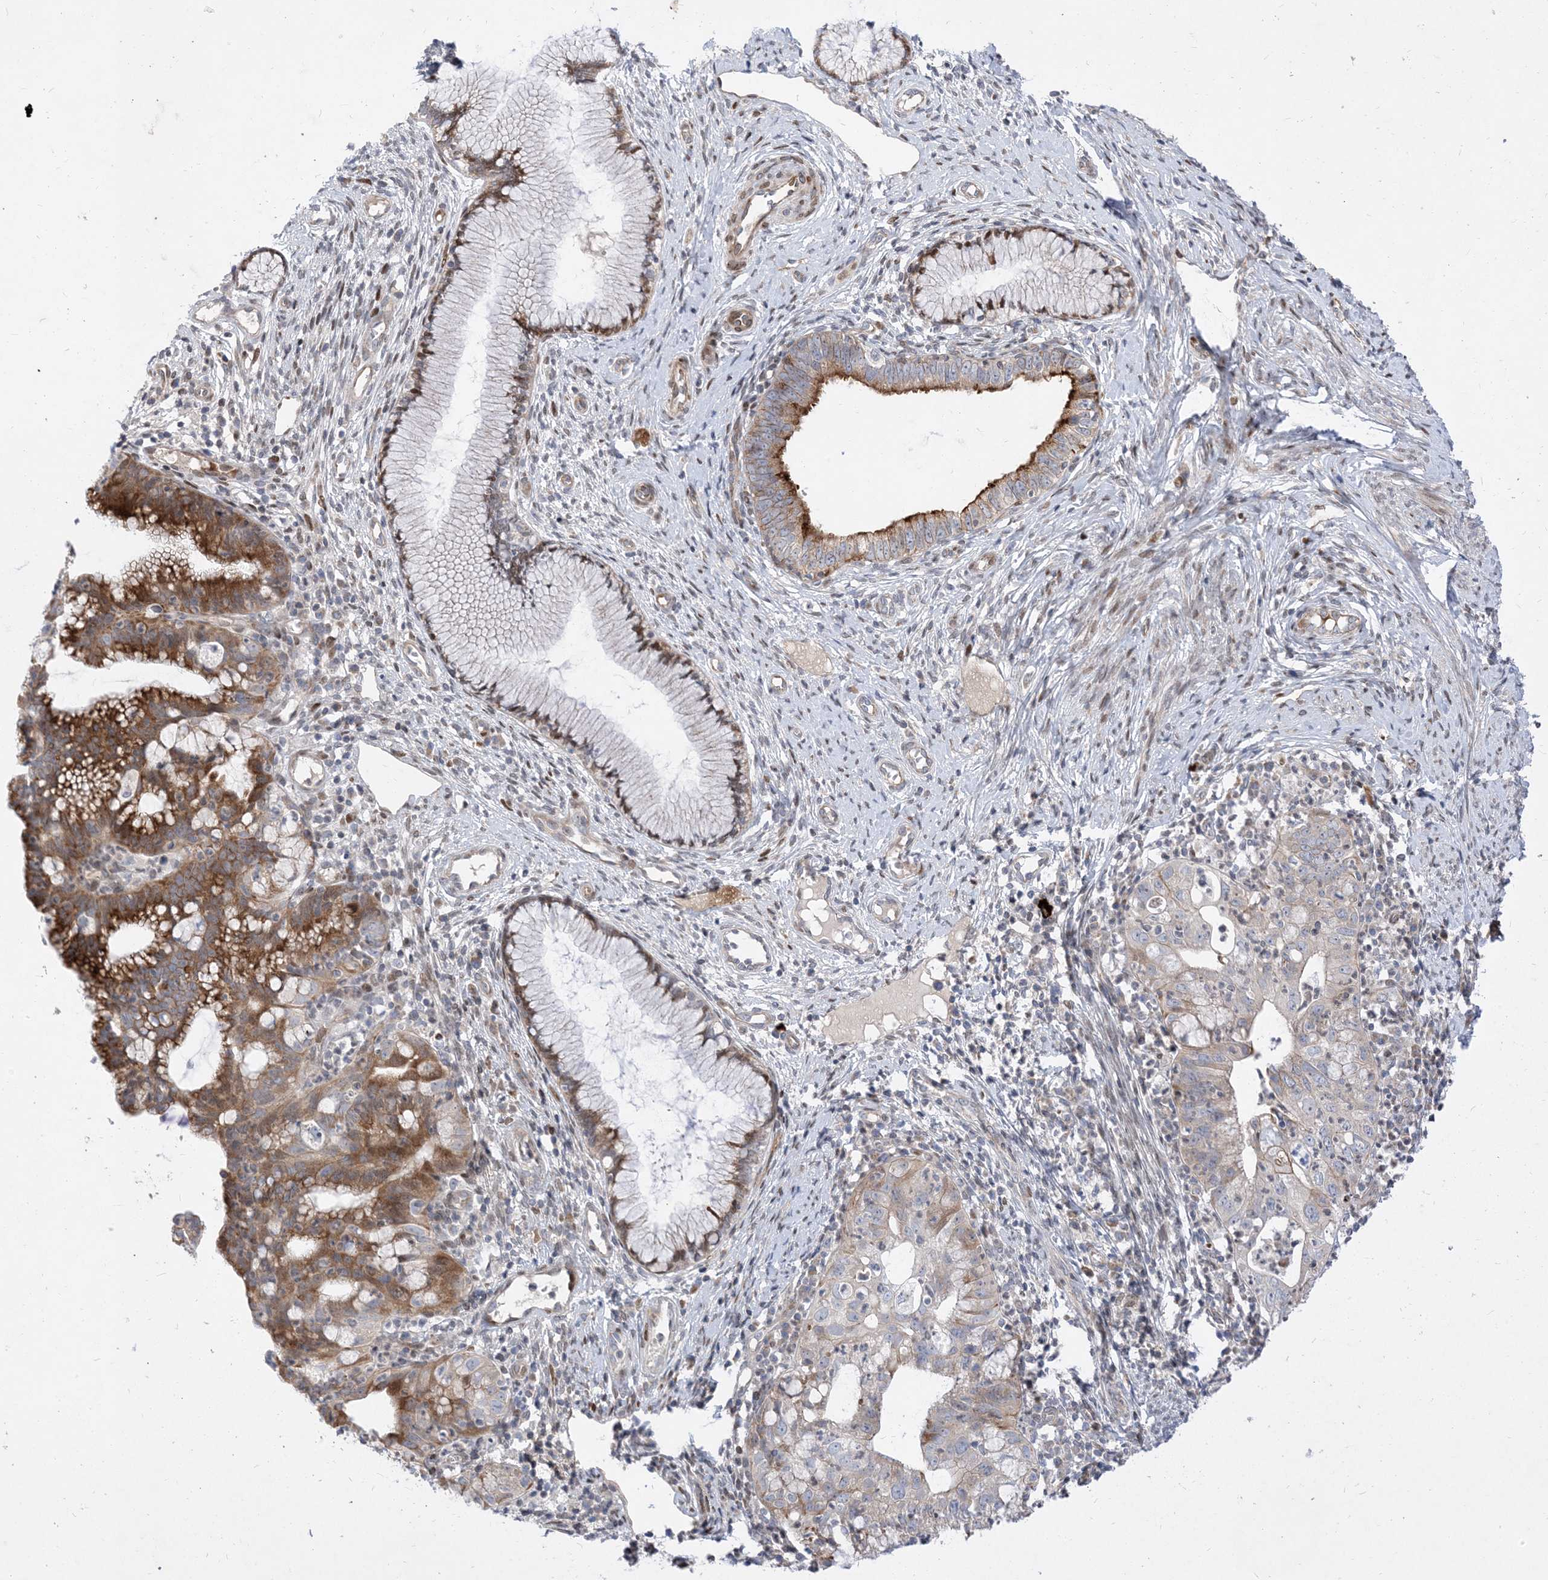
{"staining": {"intensity": "moderate", "quantity": "25%-75%", "location": "cytoplasmic/membranous"}, "tissue": "cervical cancer", "cell_type": "Tumor cells", "image_type": "cancer", "snomed": [{"axis": "morphology", "description": "Adenocarcinoma, NOS"}, {"axis": "topography", "description": "Cervix"}], "caption": "Protein expression analysis of human adenocarcinoma (cervical) reveals moderate cytoplasmic/membranous positivity in about 25%-75% of tumor cells. The protein is stained brown, and the nuclei are stained in blue (DAB (3,3'-diaminobenzidine) IHC with brightfield microscopy, high magnification).", "gene": "TYSND1", "patient": {"sex": "female", "age": 36}}